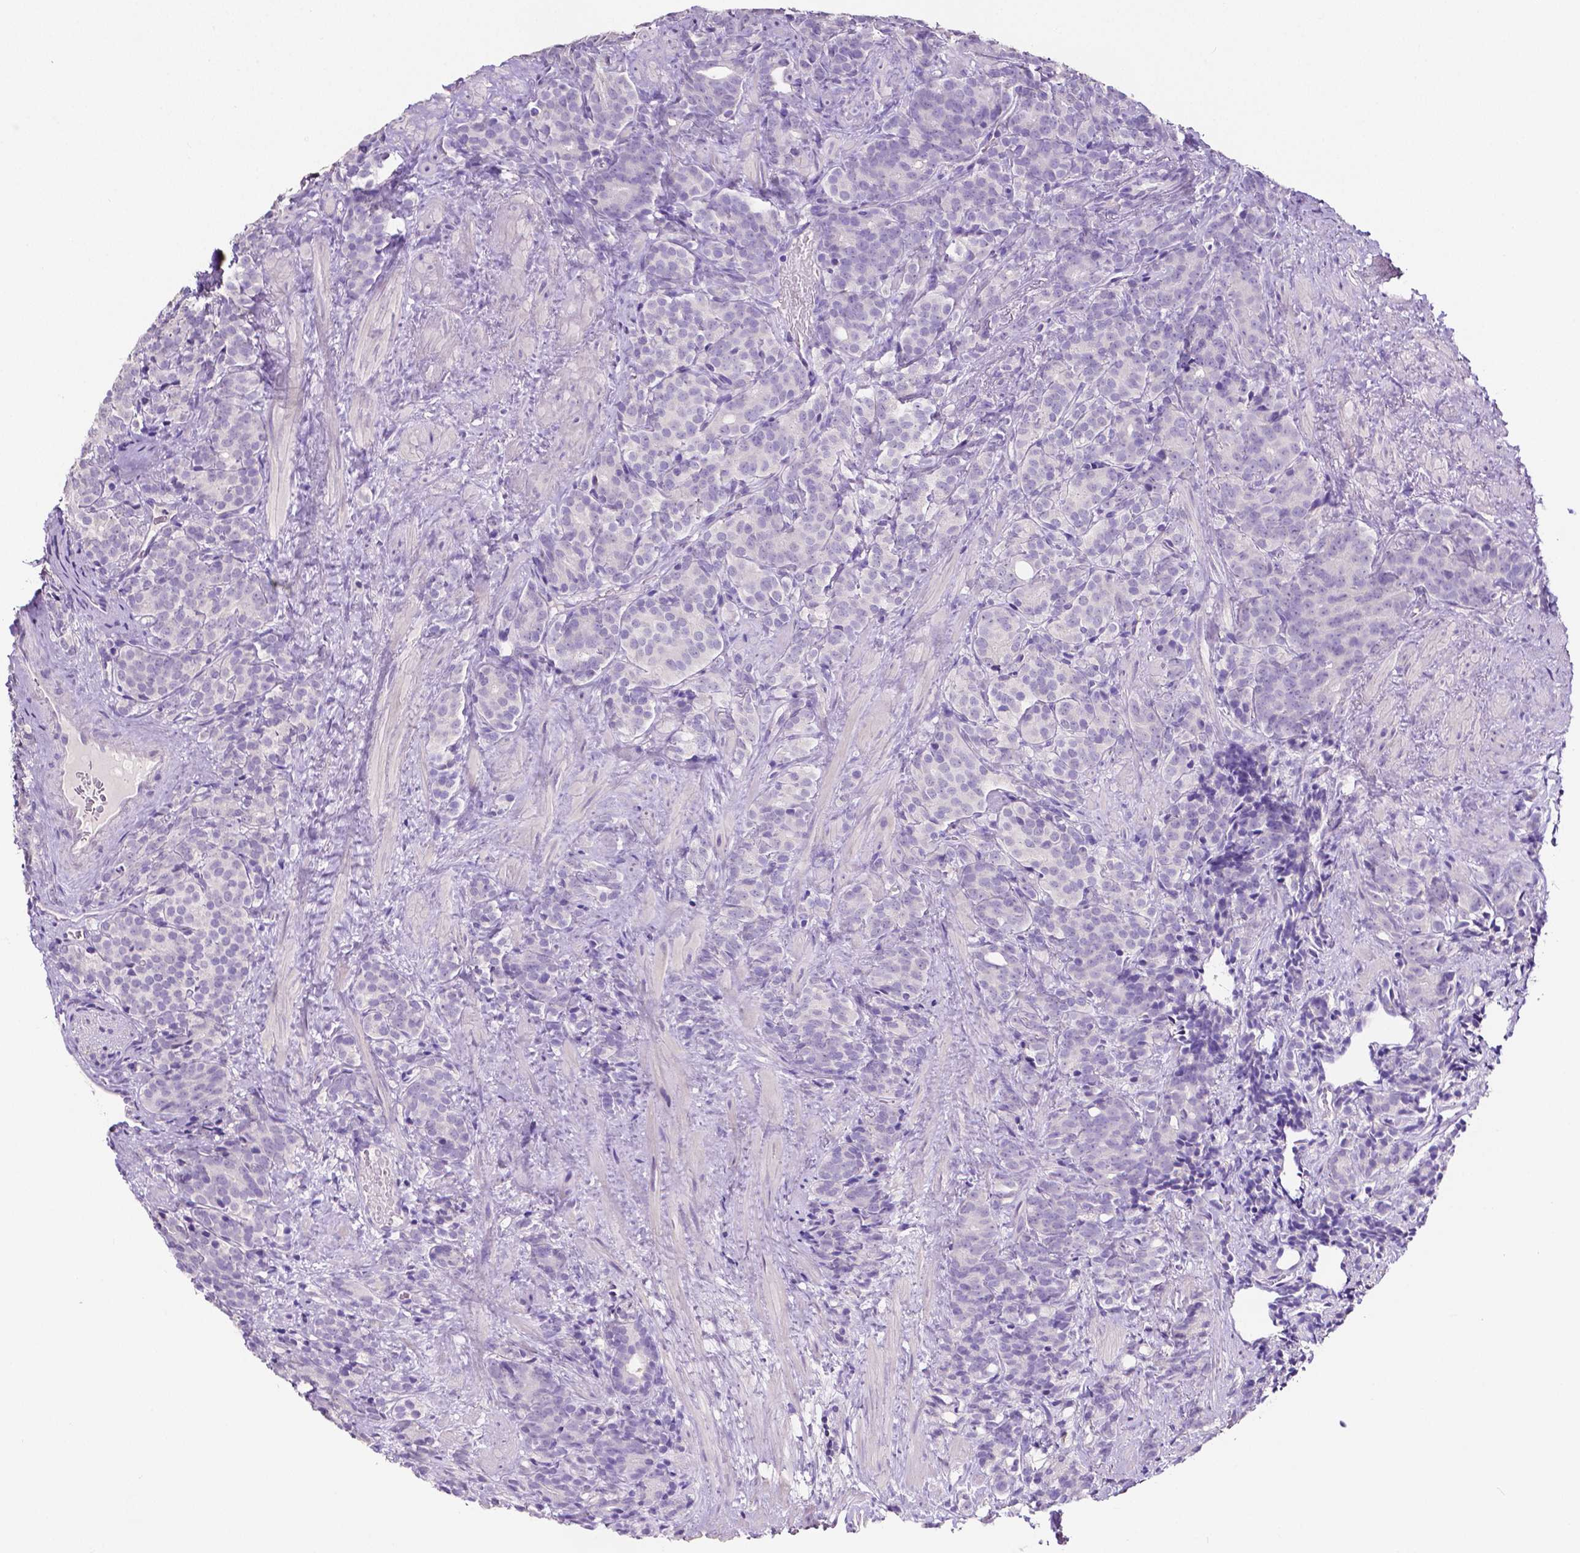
{"staining": {"intensity": "negative", "quantity": "none", "location": "none"}, "tissue": "prostate cancer", "cell_type": "Tumor cells", "image_type": "cancer", "snomed": [{"axis": "morphology", "description": "Adenocarcinoma, High grade"}, {"axis": "topography", "description": "Prostate"}], "caption": "This is an IHC histopathology image of prostate cancer (high-grade adenocarcinoma). There is no positivity in tumor cells.", "gene": "SLC22A2", "patient": {"sex": "male", "age": 84}}